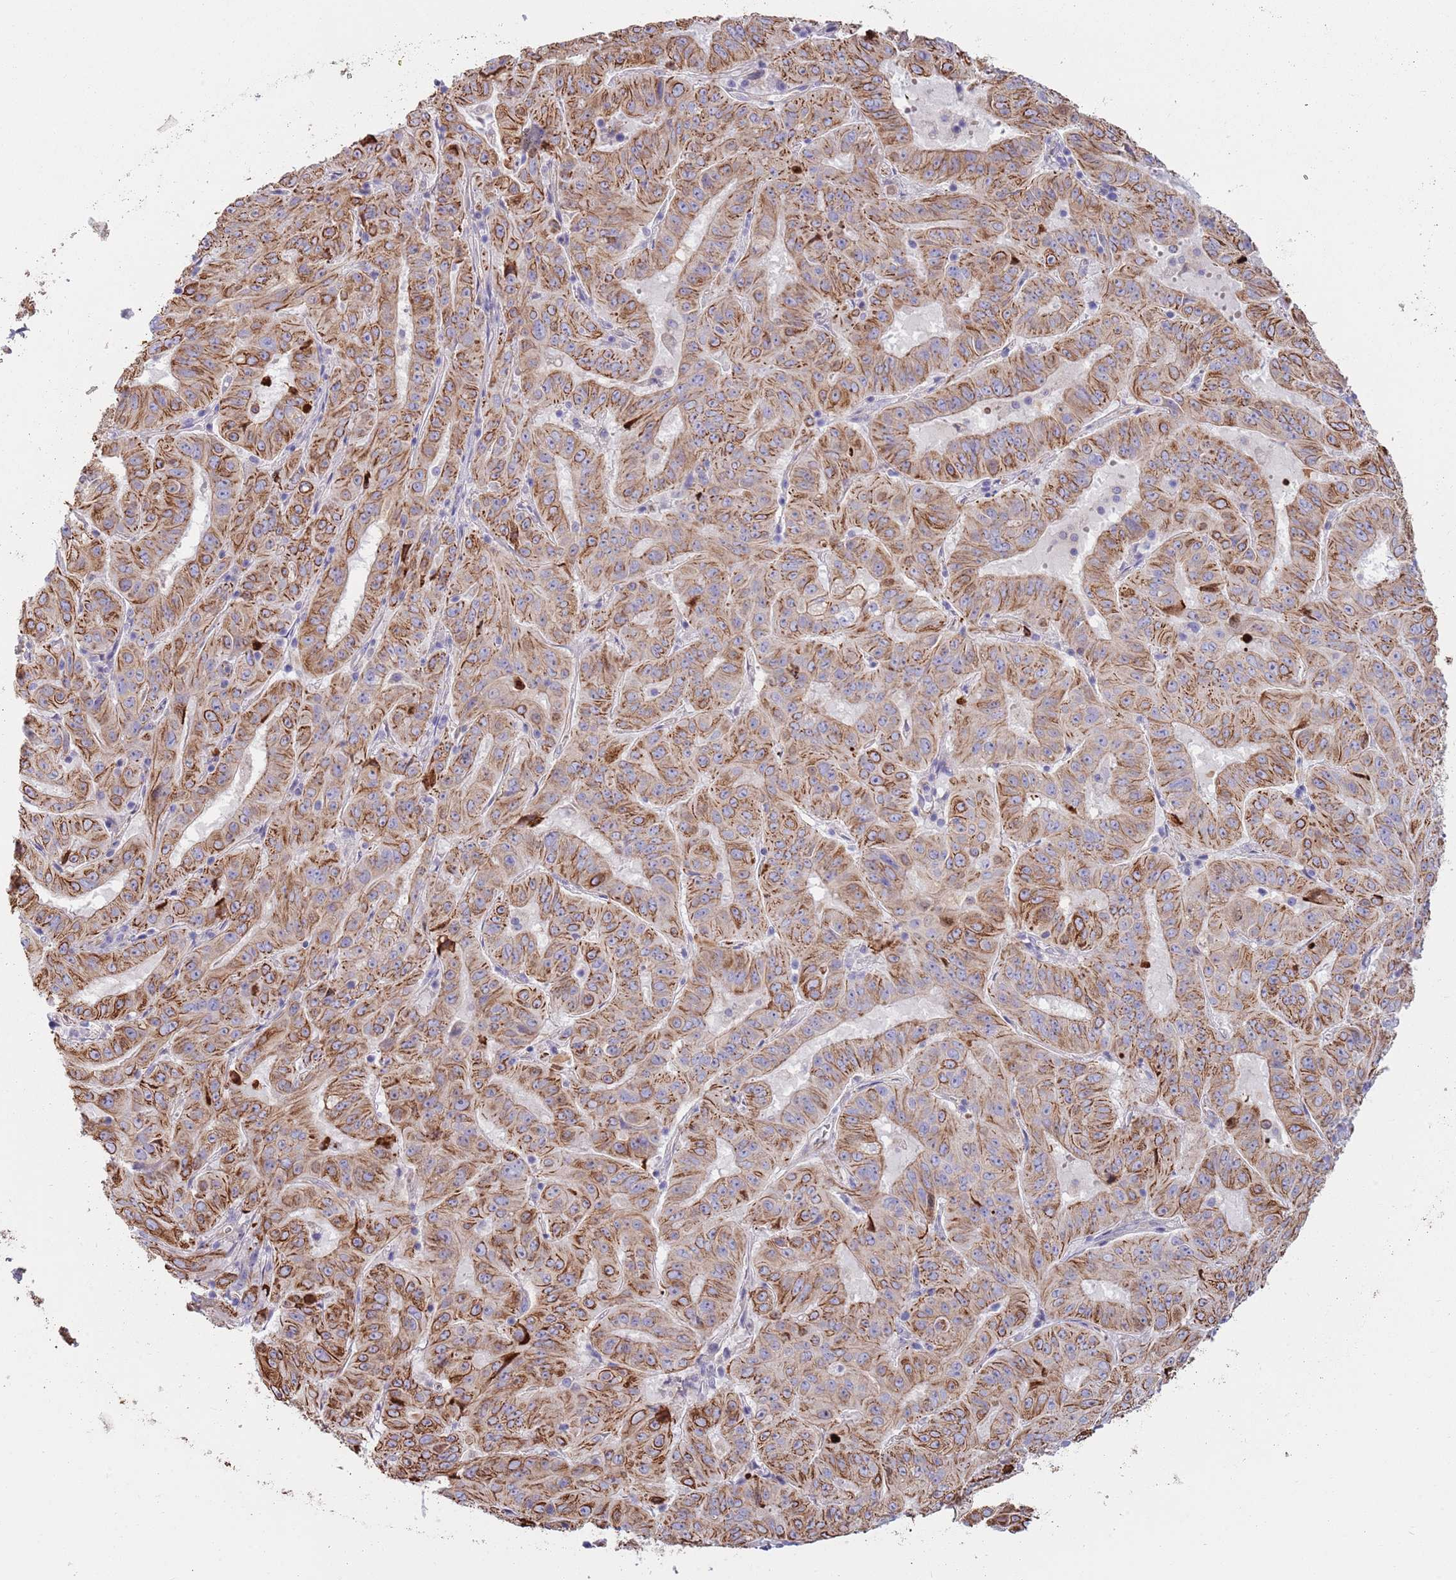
{"staining": {"intensity": "strong", "quantity": ">75%", "location": "cytoplasmic/membranous"}, "tissue": "pancreatic cancer", "cell_type": "Tumor cells", "image_type": "cancer", "snomed": [{"axis": "morphology", "description": "Adenocarcinoma, NOS"}, {"axis": "topography", "description": "Pancreas"}], "caption": "This histopathology image exhibits pancreatic cancer (adenocarcinoma) stained with immunohistochemistry to label a protein in brown. The cytoplasmic/membranous of tumor cells show strong positivity for the protein. Nuclei are counter-stained blue.", "gene": "MOGAT1", "patient": {"sex": "male", "age": 63}}